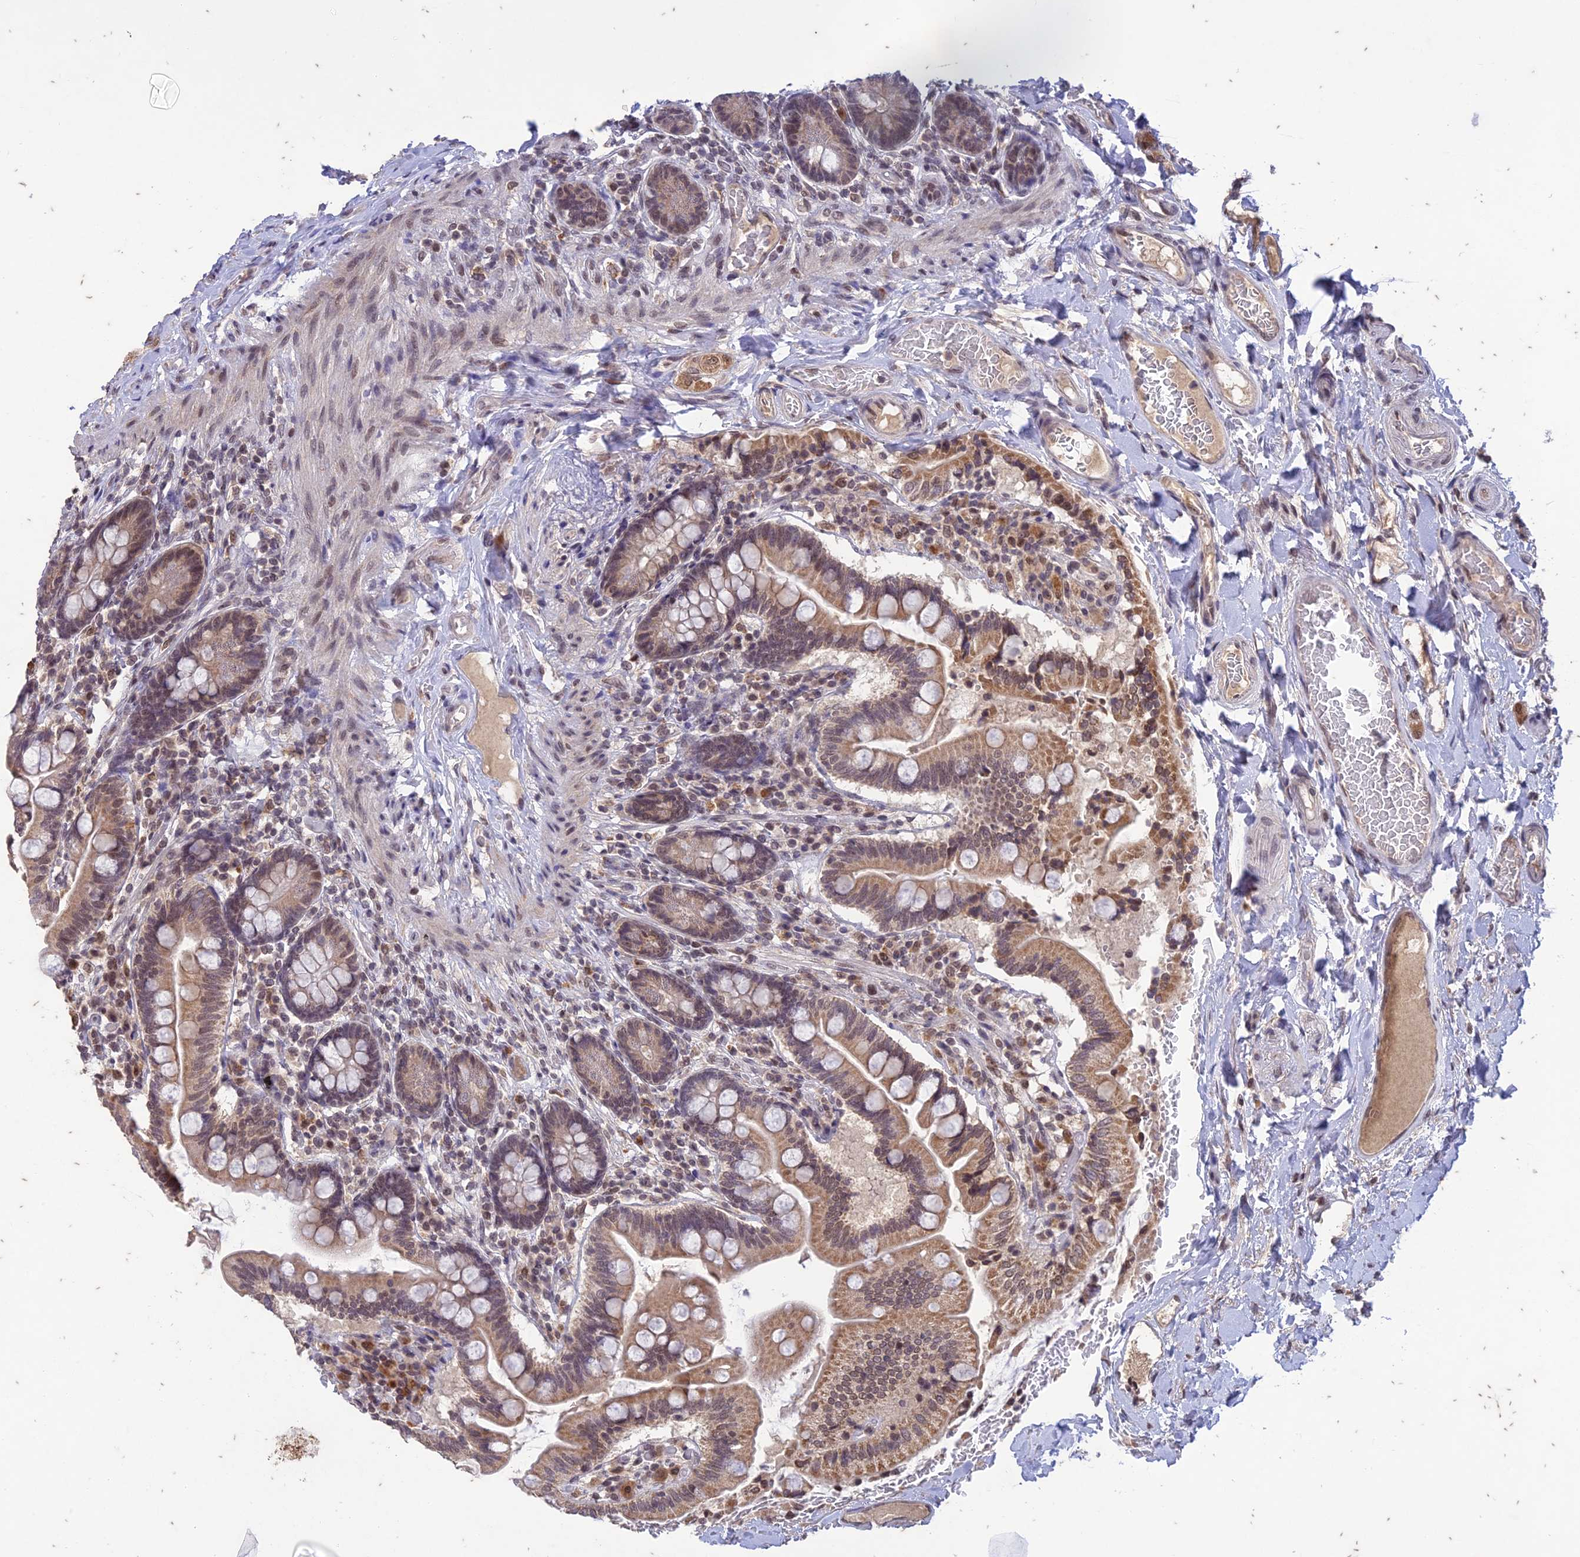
{"staining": {"intensity": "moderate", "quantity": ">75%", "location": "cytoplasmic/membranous,nuclear"}, "tissue": "small intestine", "cell_type": "Glandular cells", "image_type": "normal", "snomed": [{"axis": "morphology", "description": "Normal tissue, NOS"}, {"axis": "topography", "description": "Small intestine"}], "caption": "Immunohistochemistry of benign small intestine displays medium levels of moderate cytoplasmic/membranous,nuclear expression in approximately >75% of glandular cells.", "gene": "POP4", "patient": {"sex": "female", "age": 64}}